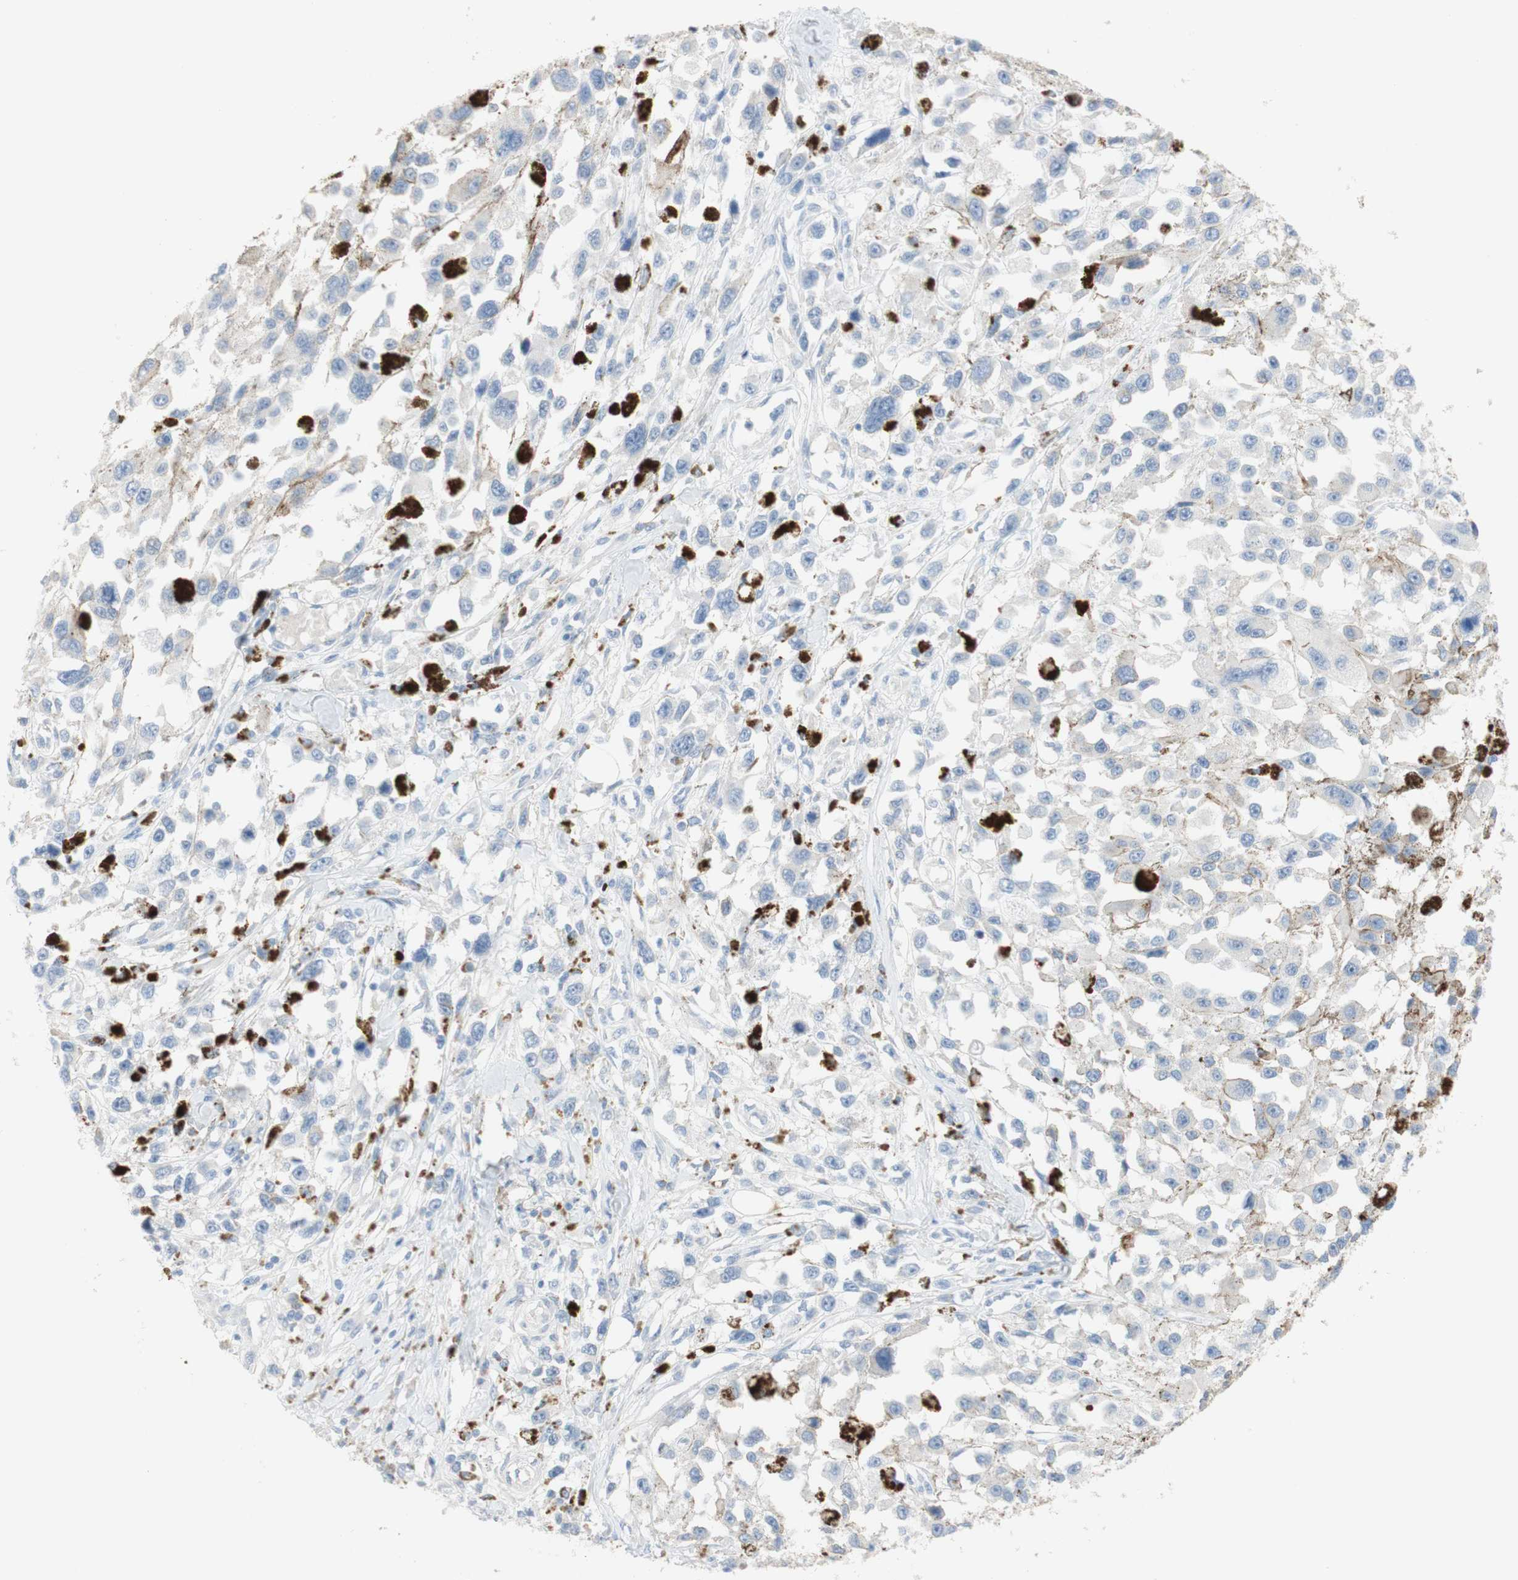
{"staining": {"intensity": "negative", "quantity": "none", "location": "none"}, "tissue": "melanoma", "cell_type": "Tumor cells", "image_type": "cancer", "snomed": [{"axis": "morphology", "description": "Malignant melanoma, Metastatic site"}, {"axis": "topography", "description": "Lymph node"}], "caption": "Tumor cells show no significant protein positivity in melanoma. (IHC, brightfield microscopy, high magnification).", "gene": "SELENBP1", "patient": {"sex": "male", "age": 59}}